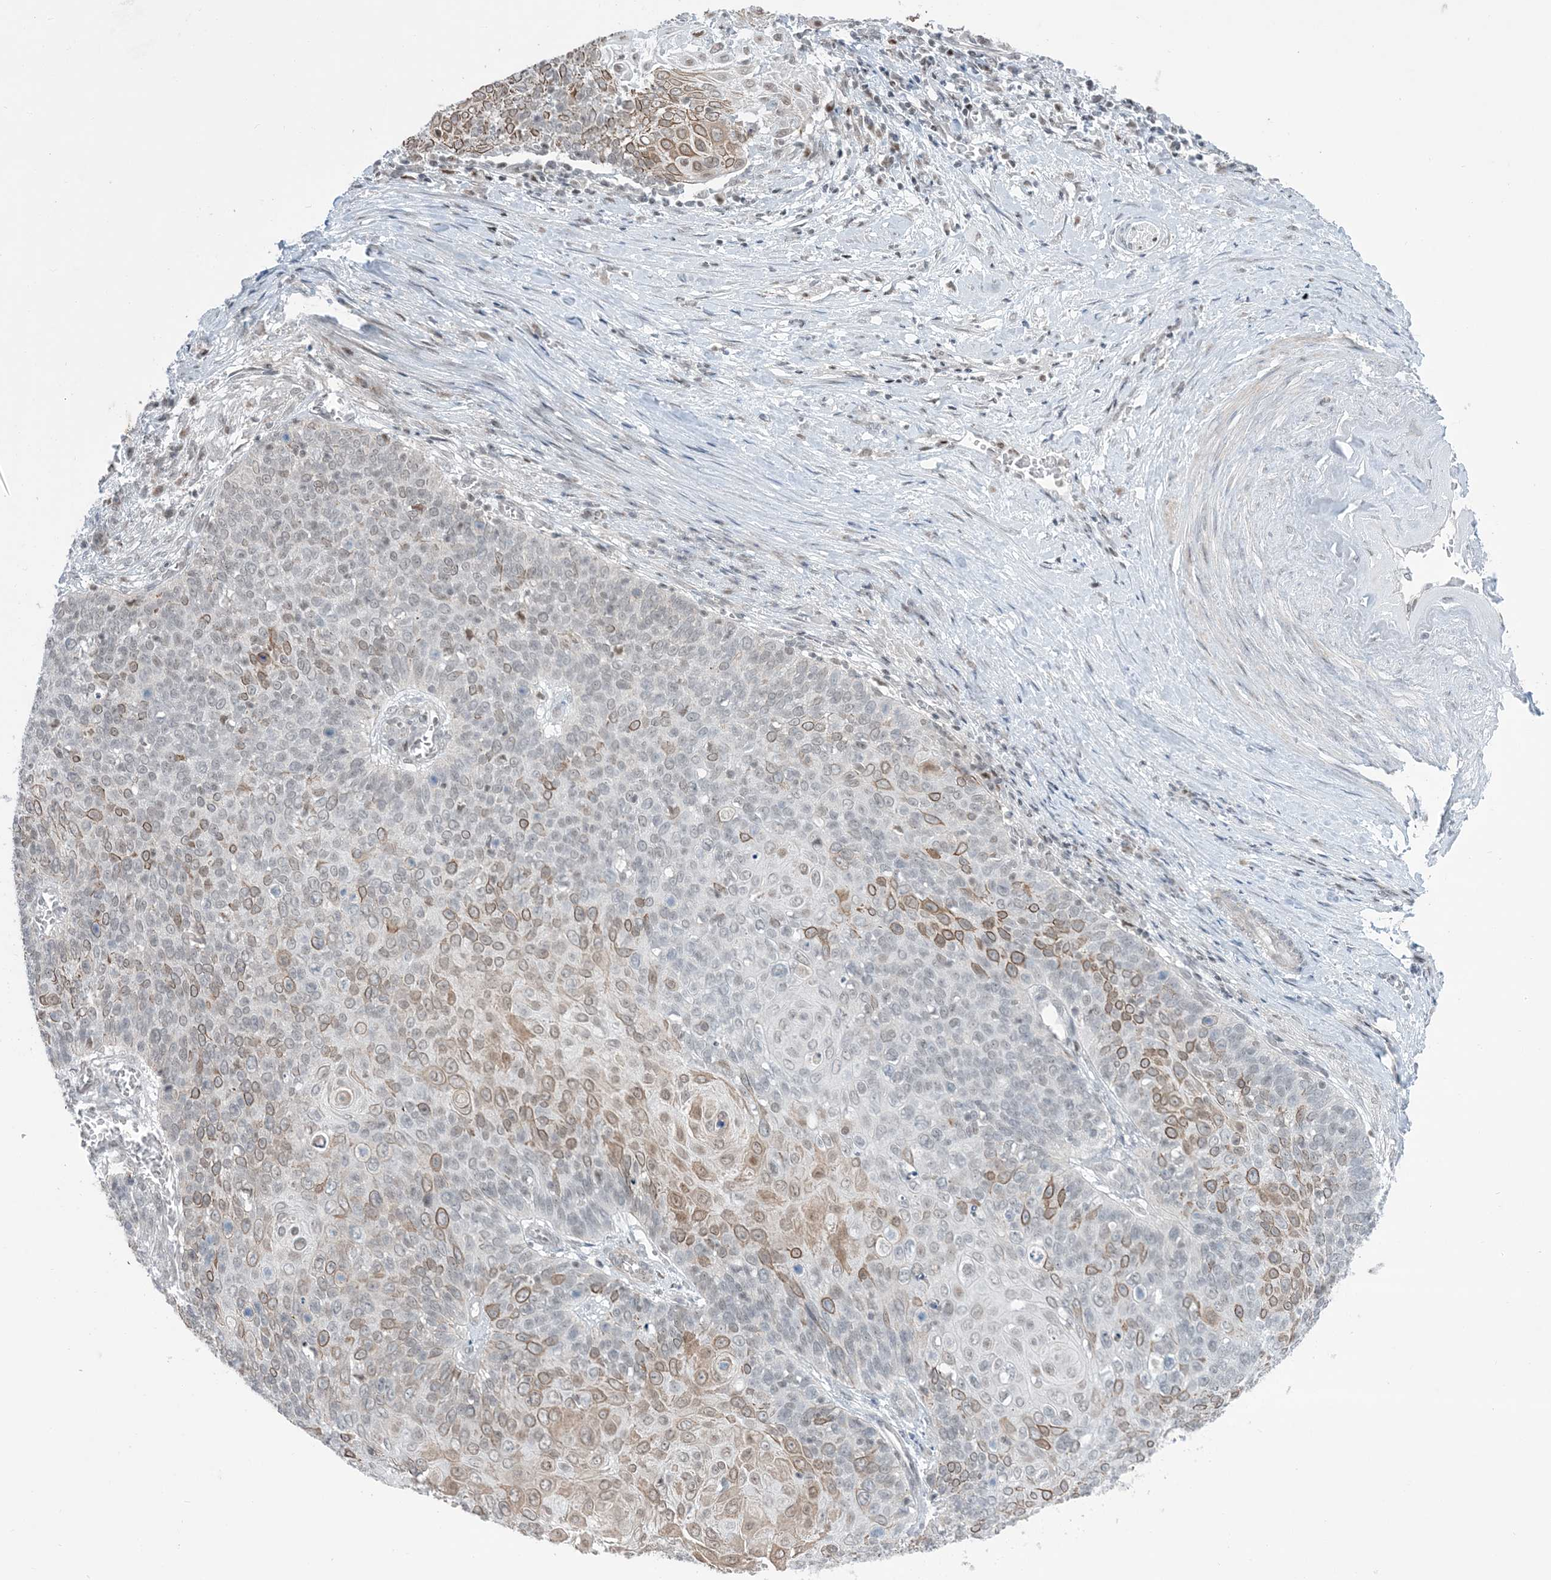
{"staining": {"intensity": "moderate", "quantity": "25%-75%", "location": "cytoplasmic/membranous"}, "tissue": "cervical cancer", "cell_type": "Tumor cells", "image_type": "cancer", "snomed": [{"axis": "morphology", "description": "Squamous cell carcinoma, NOS"}, {"axis": "topography", "description": "Cervix"}], "caption": "Cervical cancer tissue displays moderate cytoplasmic/membranous expression in approximately 25%-75% of tumor cells, visualized by immunohistochemistry.", "gene": "TFPT", "patient": {"sex": "female", "age": 39}}